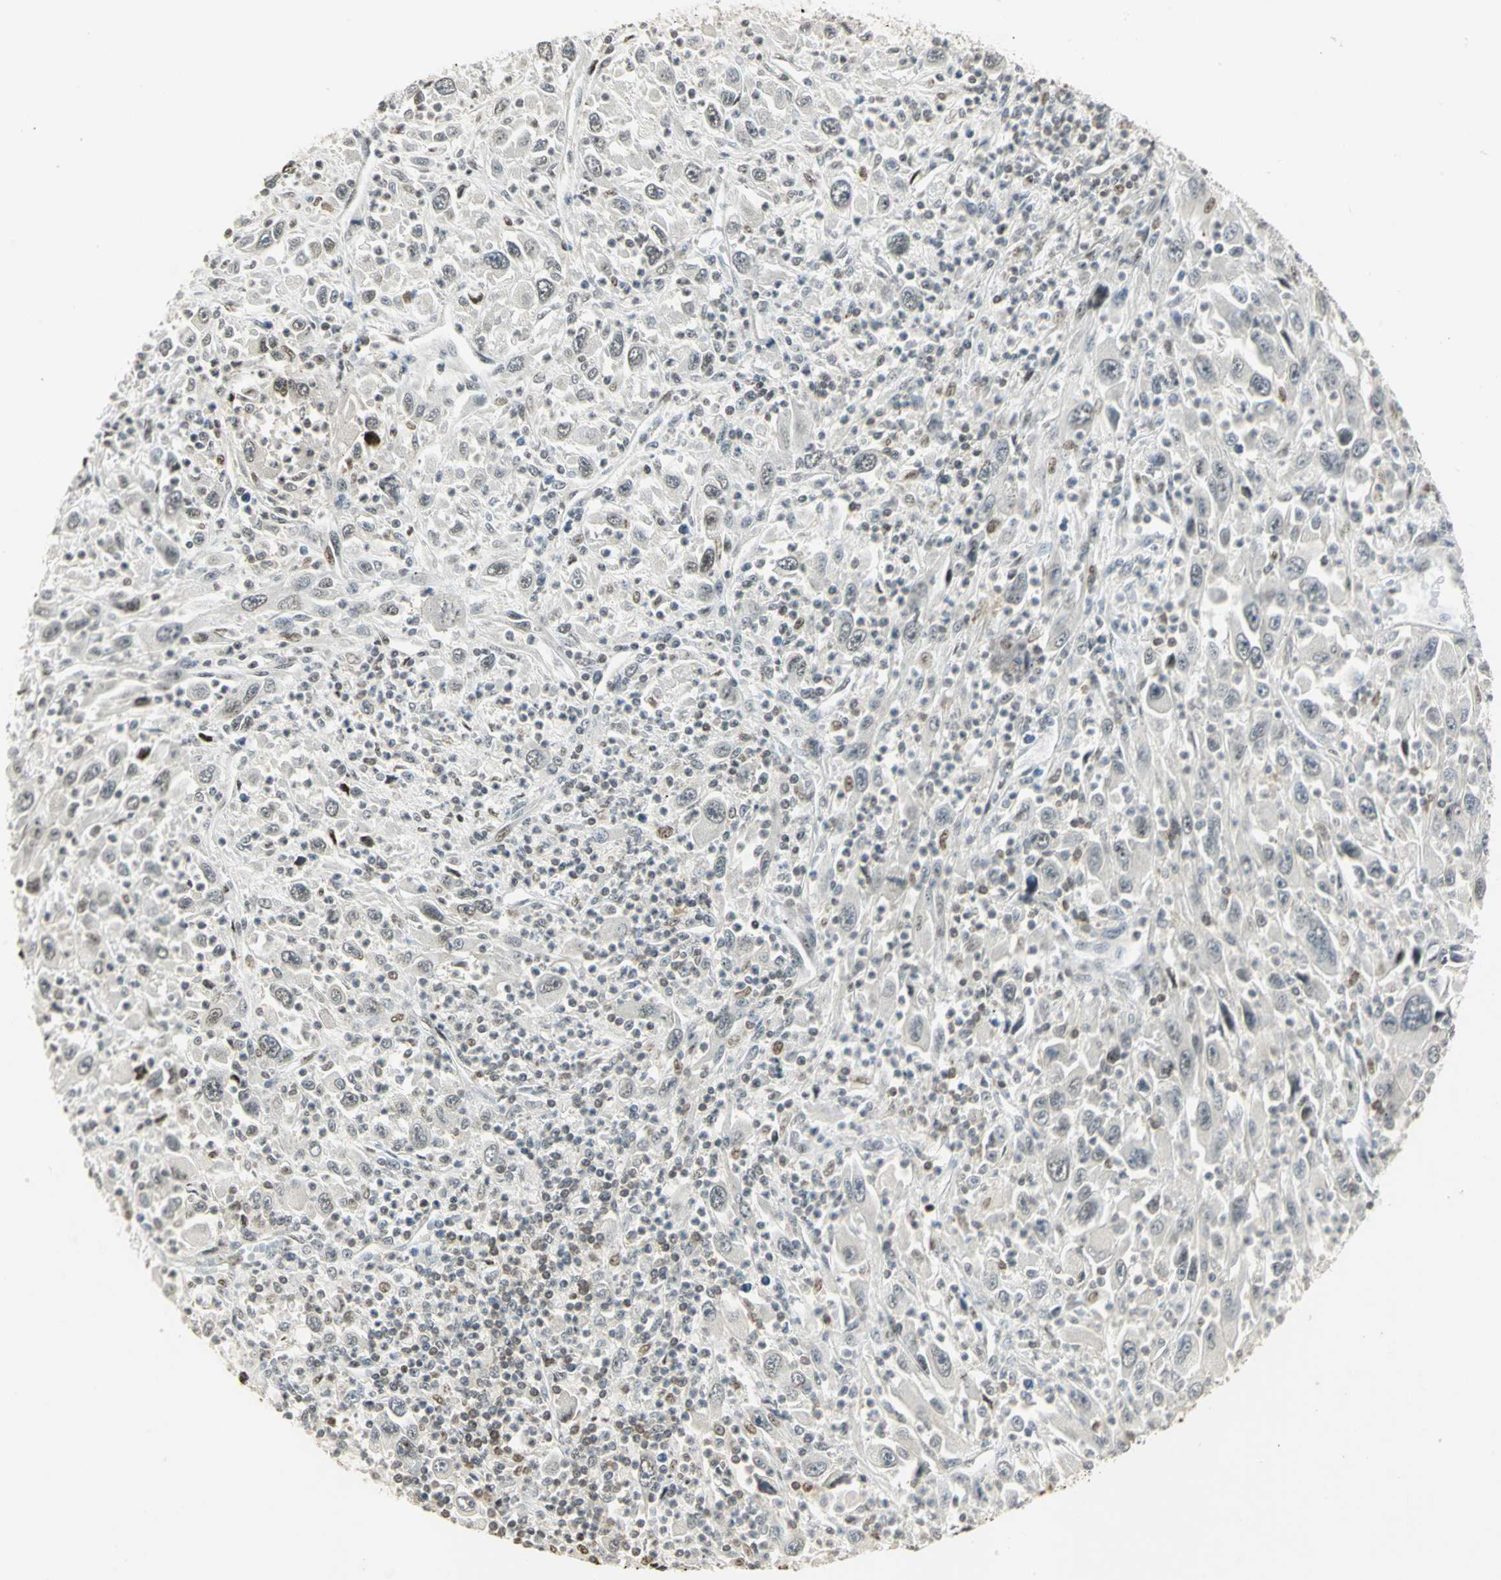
{"staining": {"intensity": "negative", "quantity": "none", "location": "none"}, "tissue": "melanoma", "cell_type": "Tumor cells", "image_type": "cancer", "snomed": [{"axis": "morphology", "description": "Malignant melanoma, Metastatic site"}, {"axis": "topography", "description": "Skin"}], "caption": "Image shows no protein expression in tumor cells of melanoma tissue. Nuclei are stained in blue.", "gene": "IL16", "patient": {"sex": "female", "age": 56}}